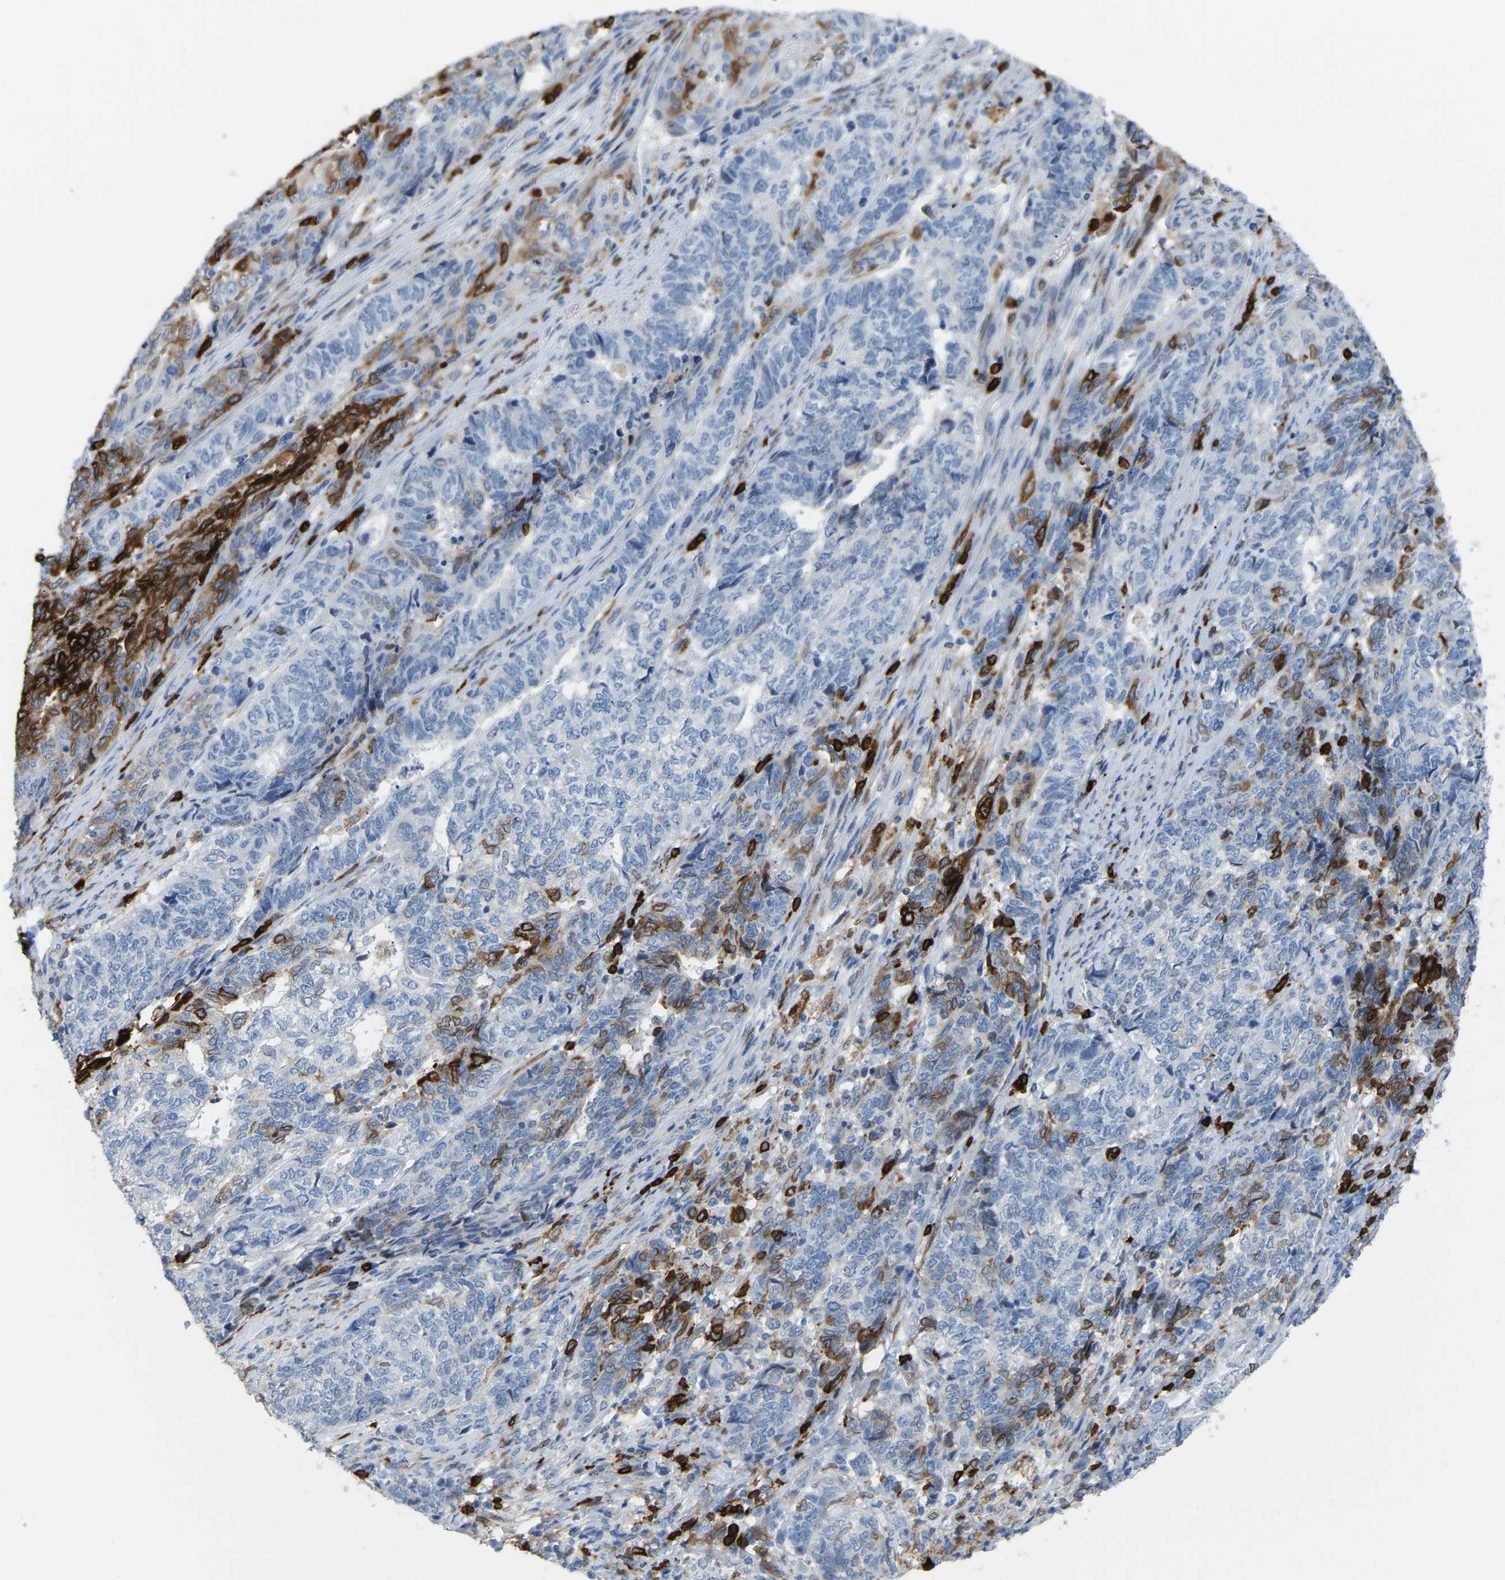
{"staining": {"intensity": "strong", "quantity": "25%-75%", "location": "cytoplasmic/membranous"}, "tissue": "endometrial cancer", "cell_type": "Tumor cells", "image_type": "cancer", "snomed": [{"axis": "morphology", "description": "Adenocarcinoma, NOS"}, {"axis": "topography", "description": "Endometrium"}], "caption": "Endometrial cancer (adenocarcinoma) stained with immunohistochemistry reveals strong cytoplasmic/membranous expression in approximately 25%-75% of tumor cells.", "gene": "PTGS1", "patient": {"sex": "female", "age": 80}}